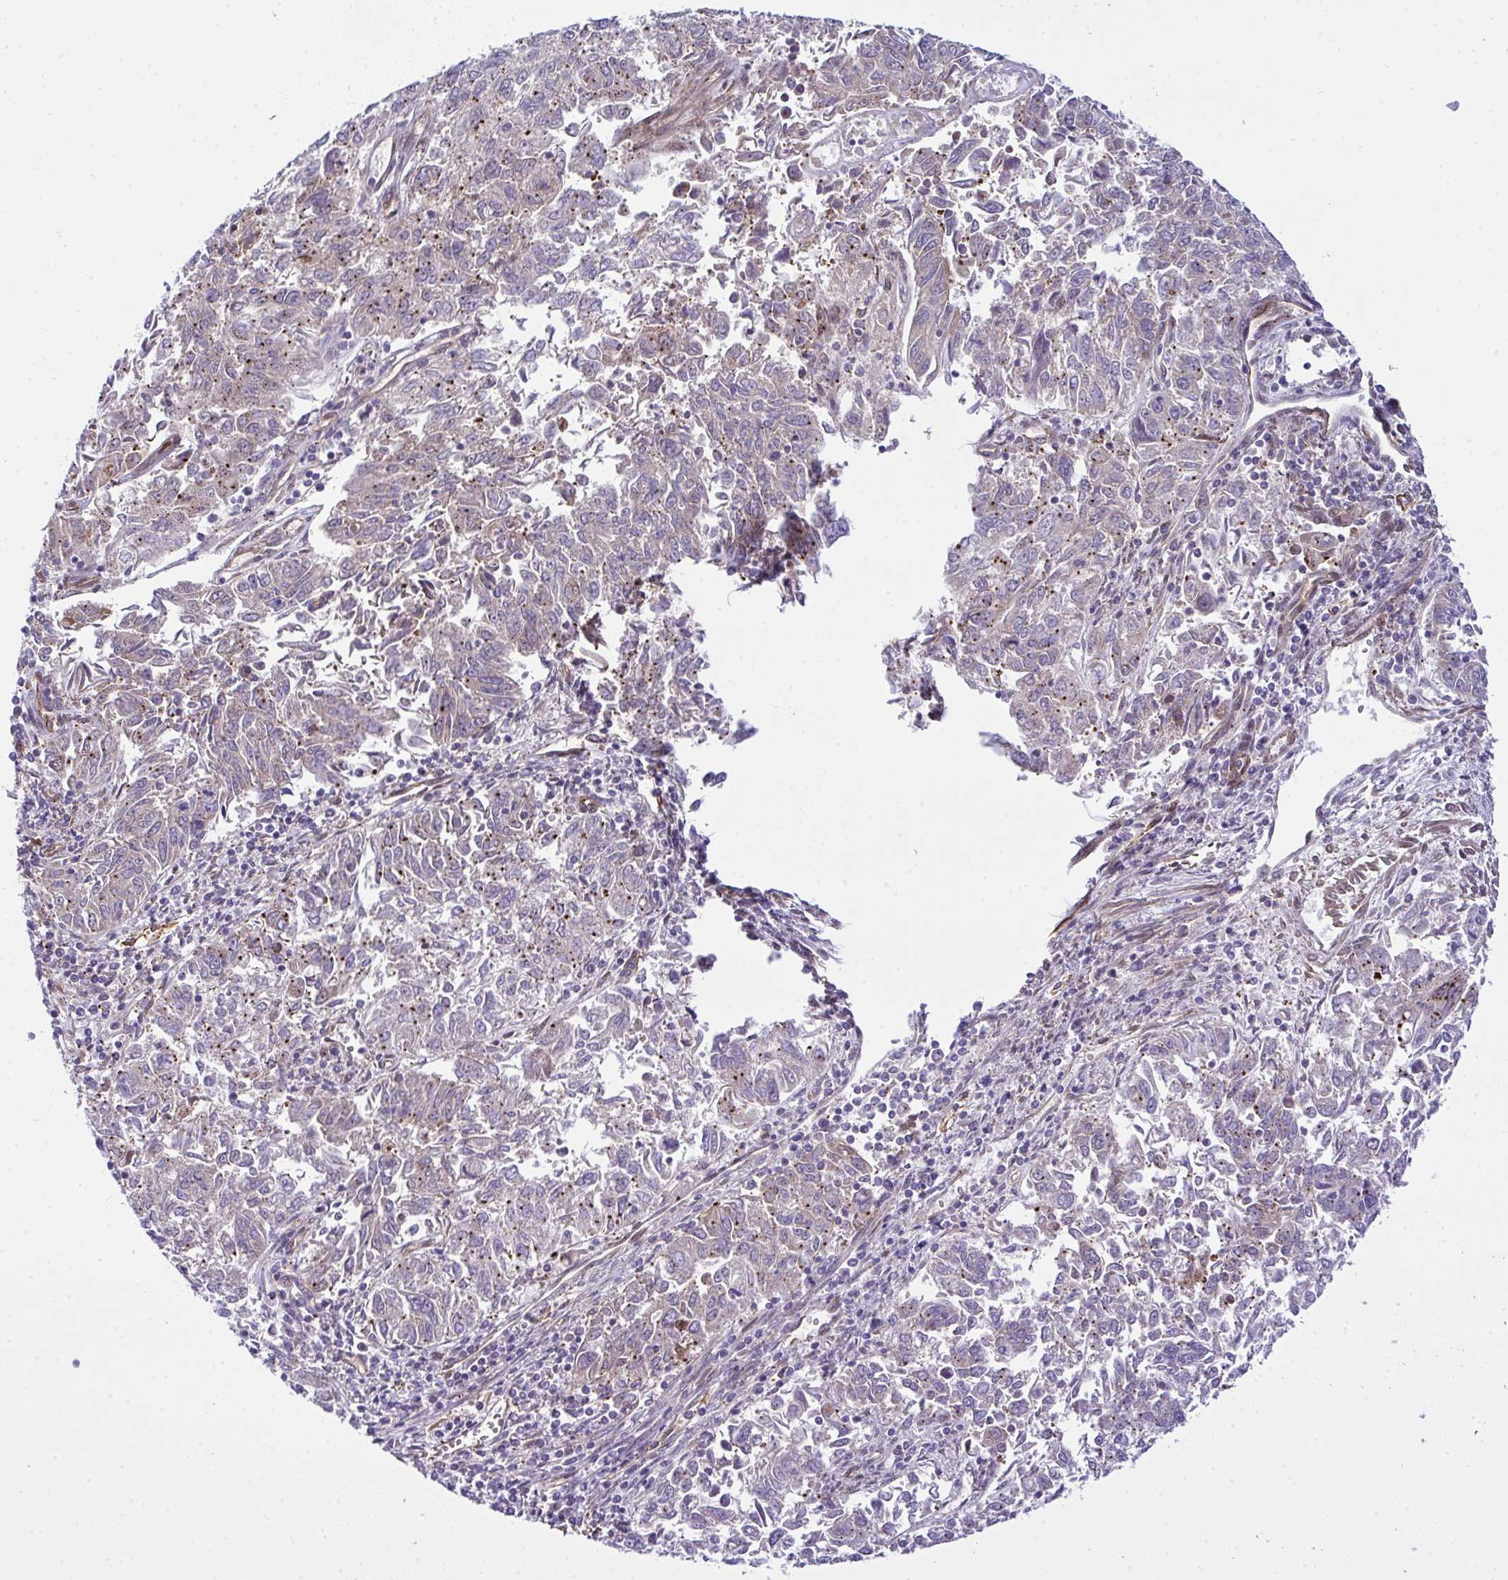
{"staining": {"intensity": "moderate", "quantity": "<25%", "location": "cytoplasmic/membranous"}, "tissue": "endometrial cancer", "cell_type": "Tumor cells", "image_type": "cancer", "snomed": [{"axis": "morphology", "description": "Adenocarcinoma, NOS"}, {"axis": "topography", "description": "Endometrium"}], "caption": "Endometrial adenocarcinoma was stained to show a protein in brown. There is low levels of moderate cytoplasmic/membranous positivity in about <25% of tumor cells.", "gene": "RSKR", "patient": {"sex": "female", "age": 42}}